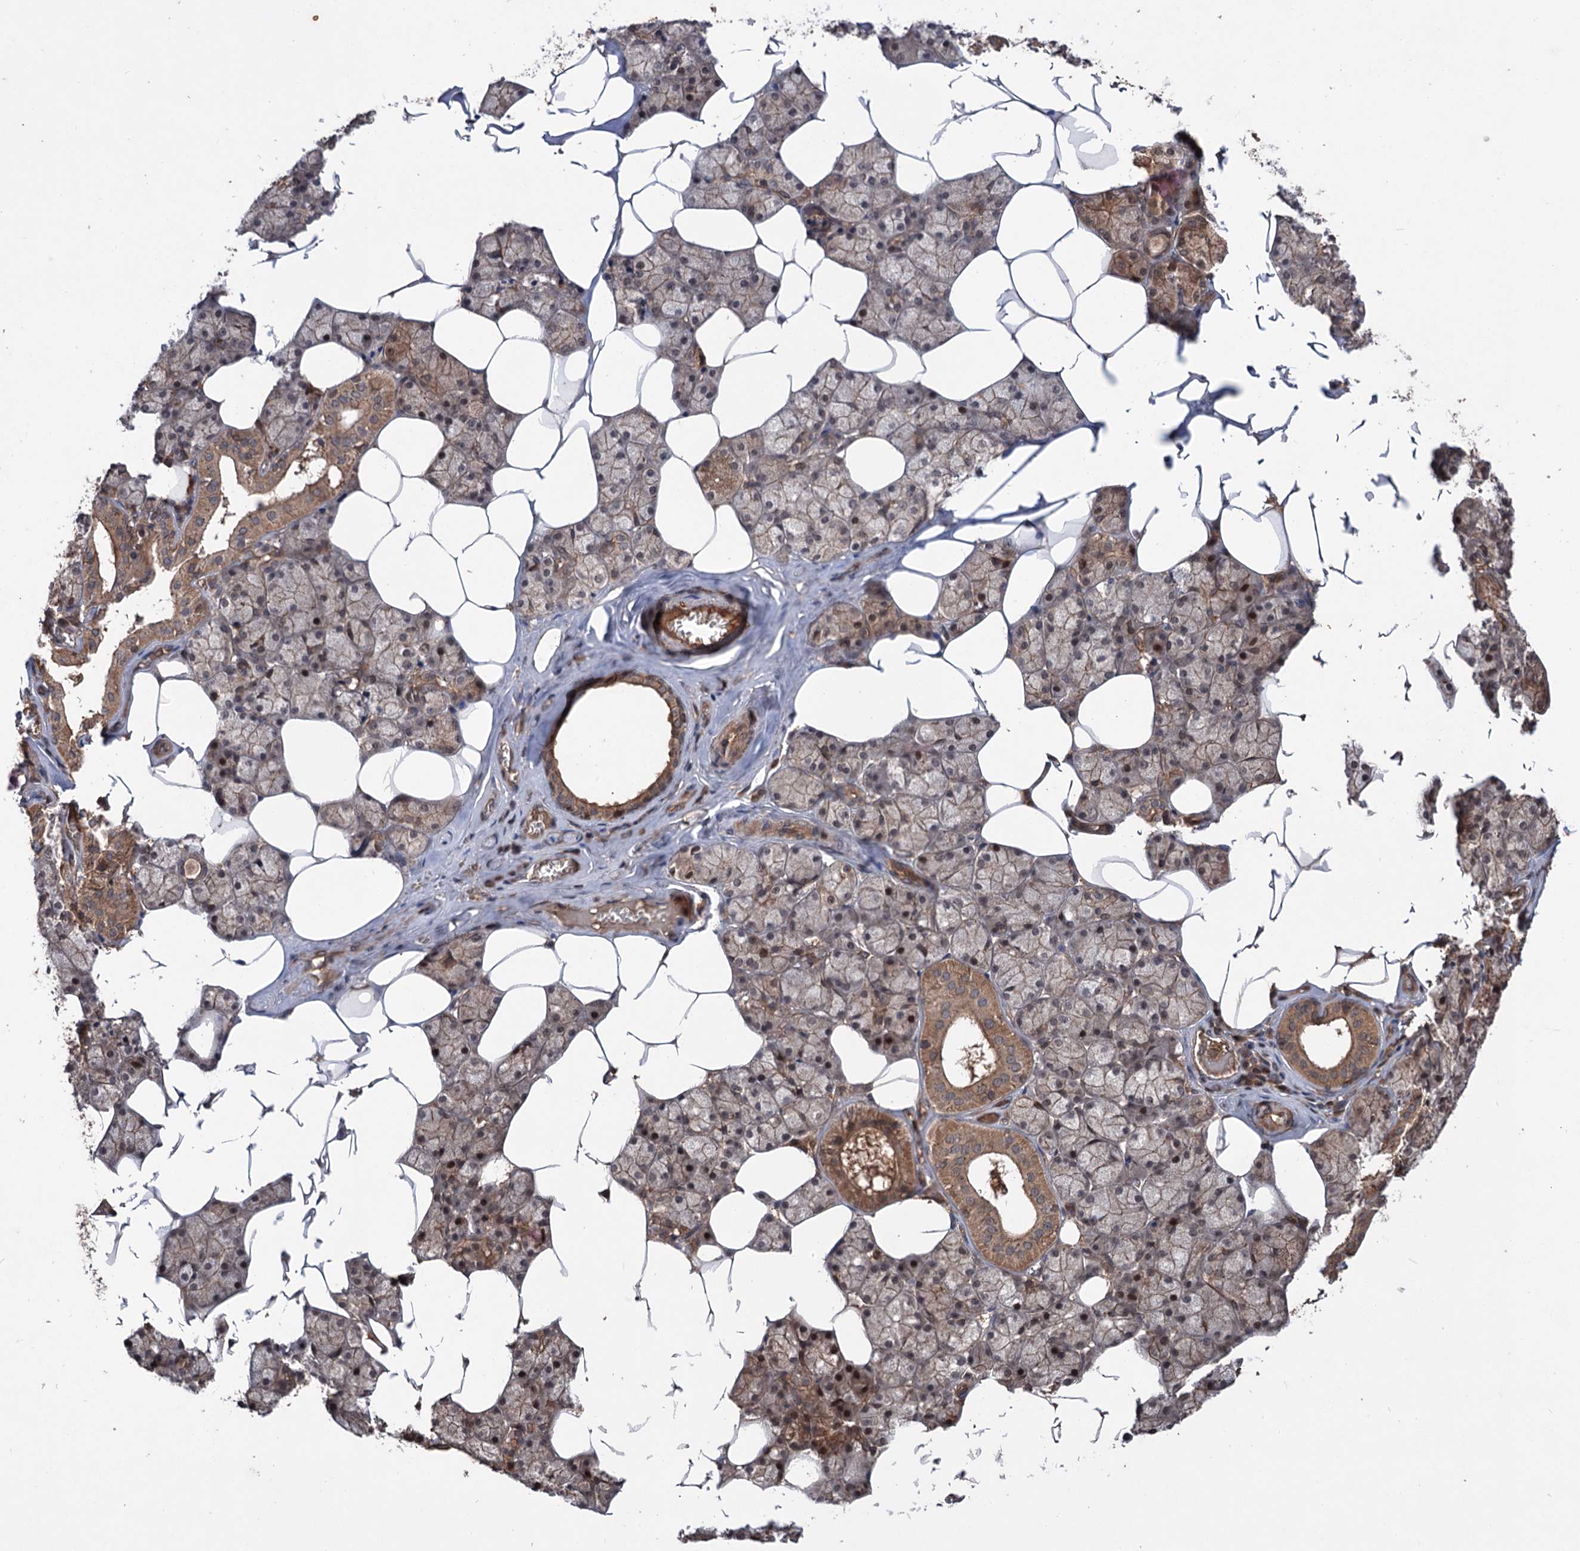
{"staining": {"intensity": "strong", "quantity": ">75%", "location": "cytoplasmic/membranous,nuclear"}, "tissue": "salivary gland", "cell_type": "Glandular cells", "image_type": "normal", "snomed": [{"axis": "morphology", "description": "Normal tissue, NOS"}, {"axis": "topography", "description": "Salivary gland"}], "caption": "Glandular cells demonstrate high levels of strong cytoplasmic/membranous,nuclear expression in about >75% of cells in benign salivary gland.", "gene": "ADK", "patient": {"sex": "male", "age": 62}}